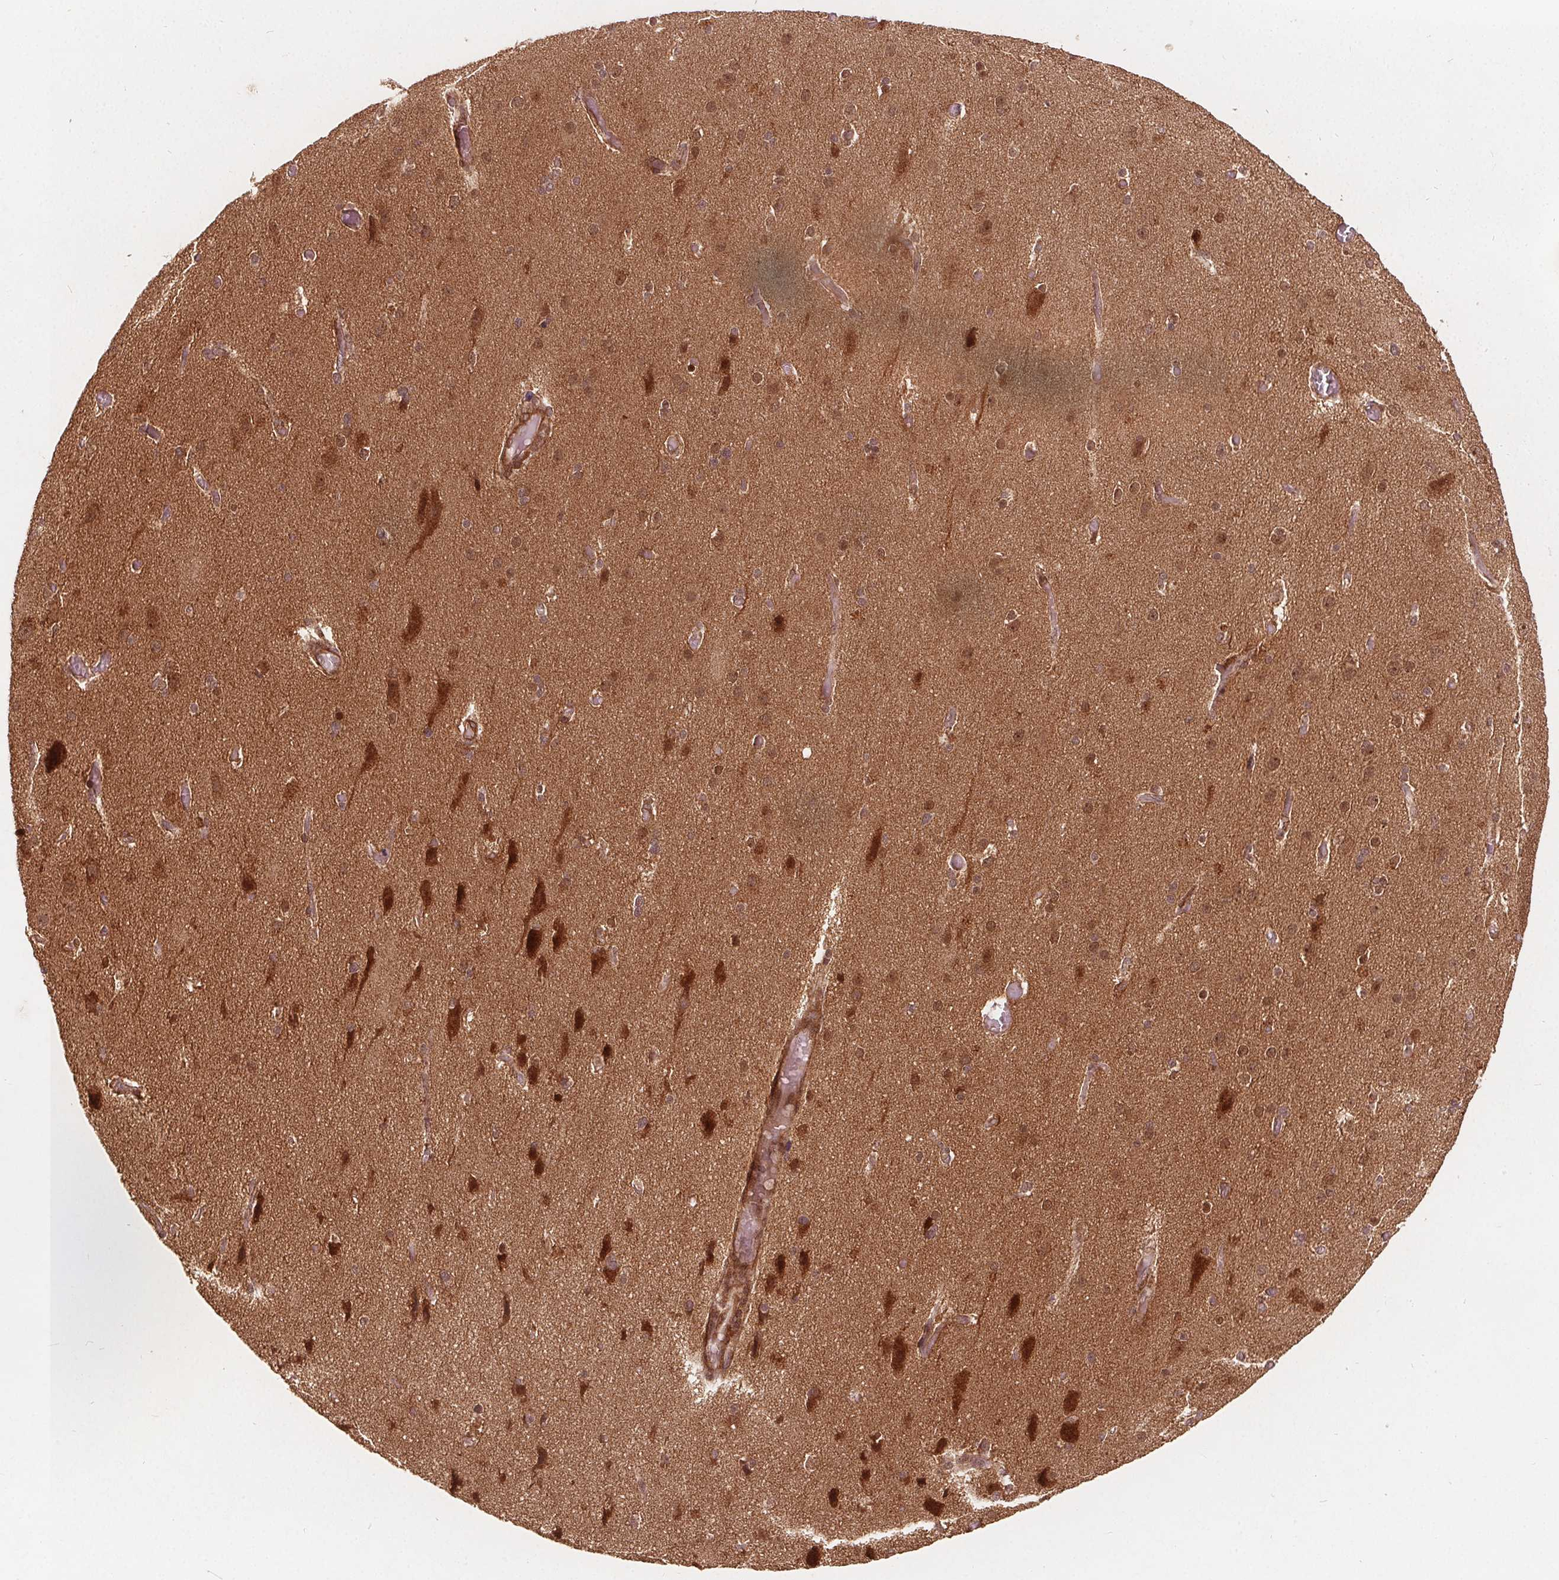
{"staining": {"intensity": "moderate", "quantity": "<25%", "location": "cytoplasmic/membranous"}, "tissue": "cerebral cortex", "cell_type": "Endothelial cells", "image_type": "normal", "snomed": [{"axis": "morphology", "description": "Normal tissue, NOS"}, {"axis": "morphology", "description": "Glioma, malignant, High grade"}, {"axis": "topography", "description": "Cerebral cortex"}], "caption": "This is an image of IHC staining of normal cerebral cortex, which shows moderate expression in the cytoplasmic/membranous of endothelial cells.", "gene": "PPP1CB", "patient": {"sex": "male", "age": 71}}